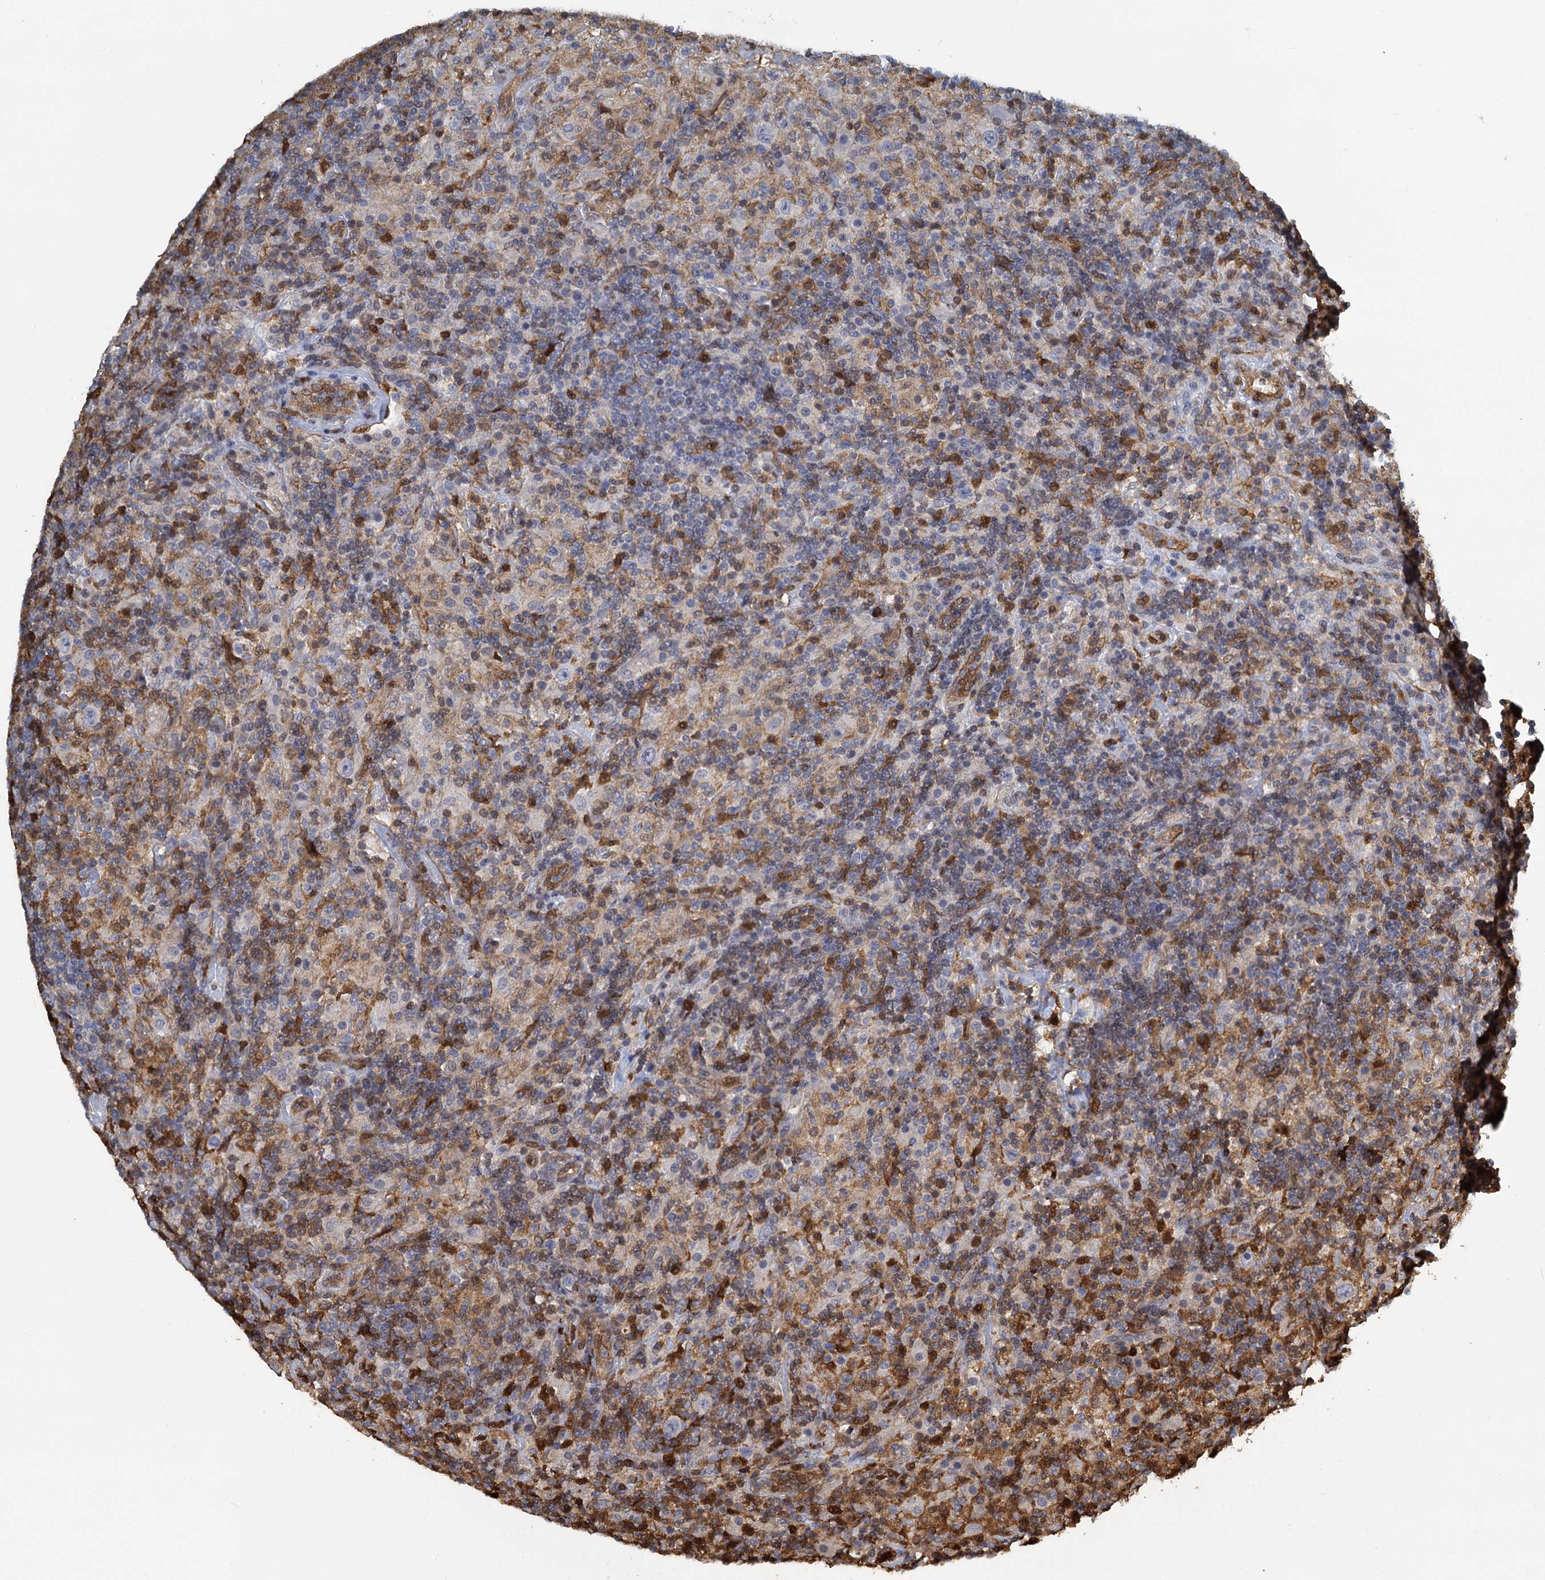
{"staining": {"intensity": "negative", "quantity": "none", "location": "none"}, "tissue": "lymphoma", "cell_type": "Tumor cells", "image_type": "cancer", "snomed": [{"axis": "morphology", "description": "Hodgkin's disease, NOS"}, {"axis": "topography", "description": "Lymph node"}], "caption": "This is a histopathology image of immunohistochemistry (IHC) staining of Hodgkin's disease, which shows no positivity in tumor cells.", "gene": "S100A6", "patient": {"sex": "male", "age": 70}}